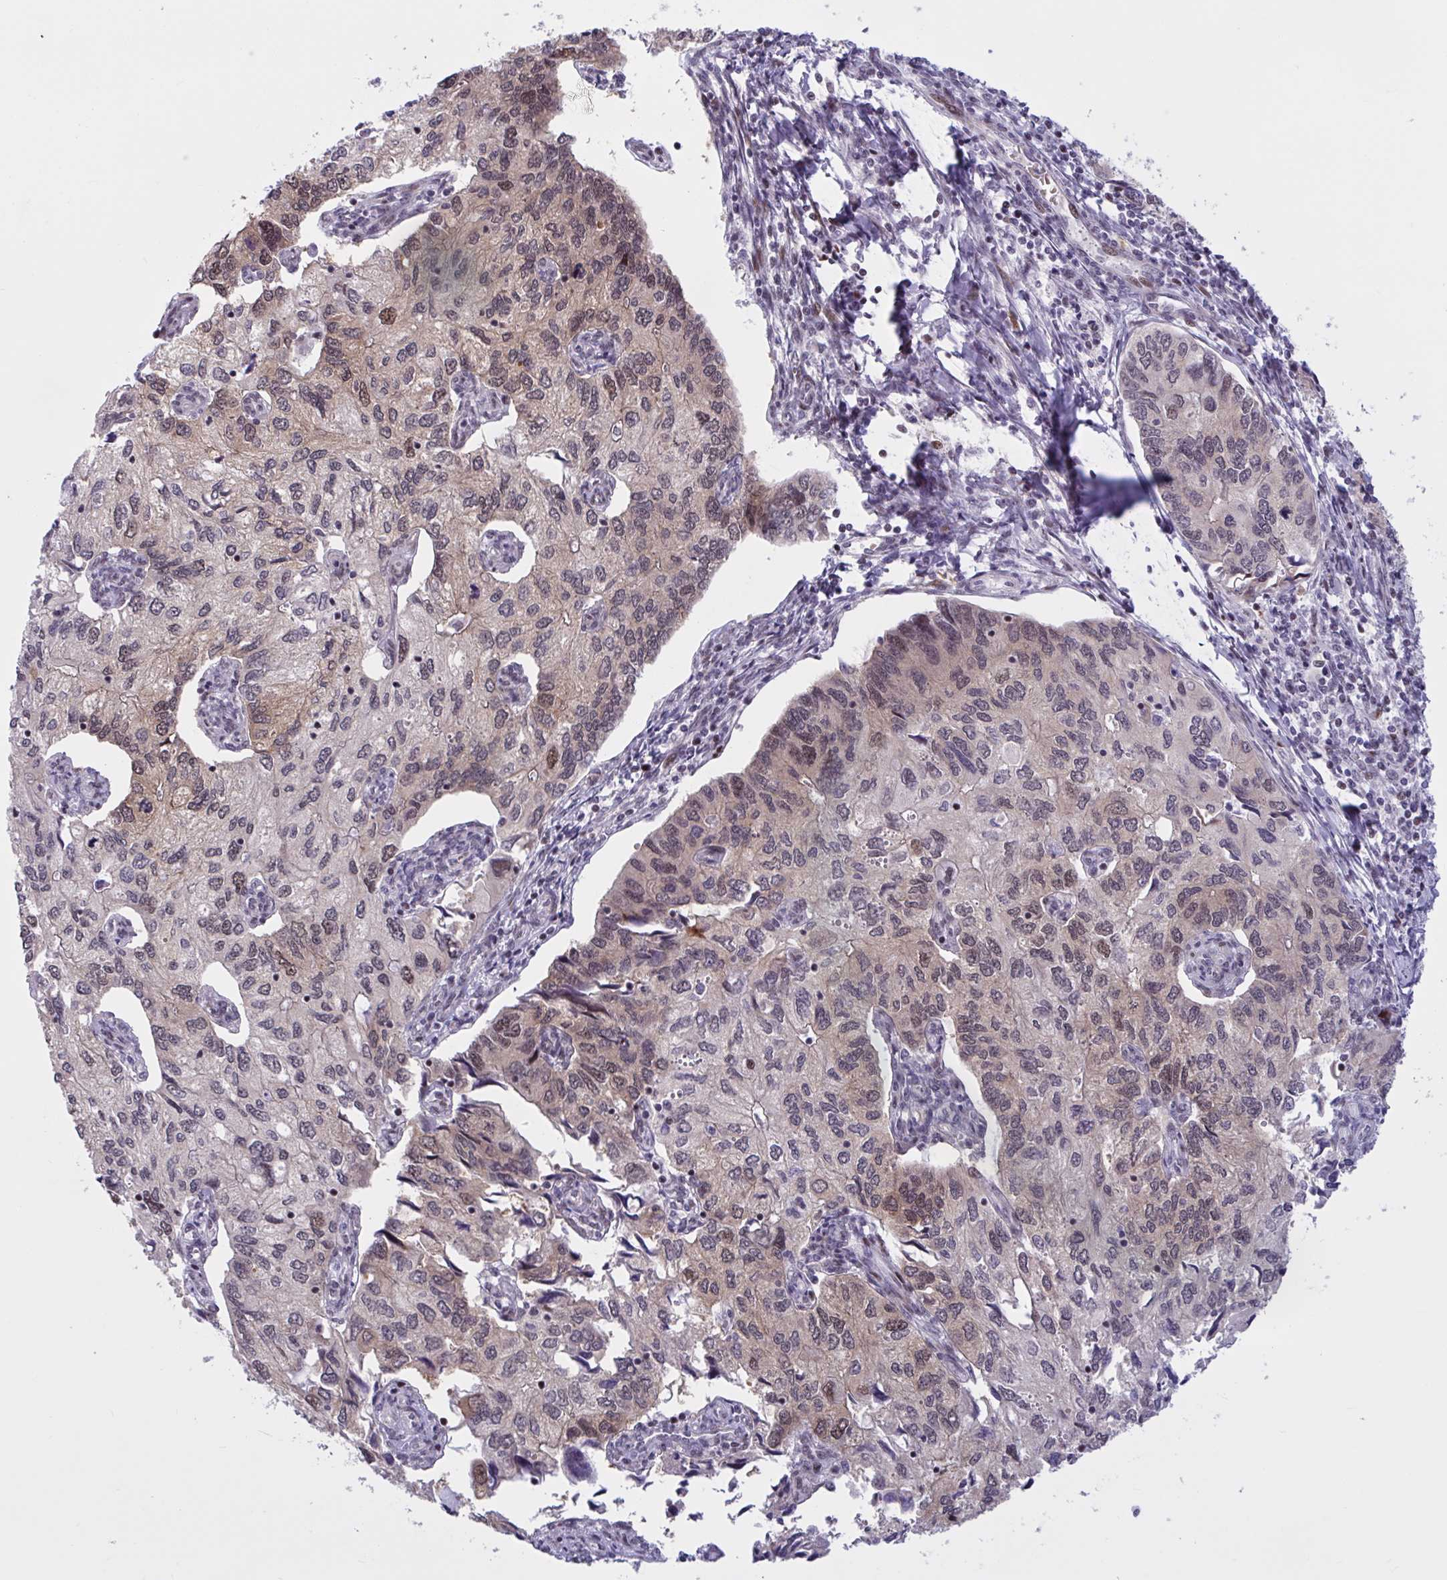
{"staining": {"intensity": "moderate", "quantity": "25%-75%", "location": "nuclear"}, "tissue": "endometrial cancer", "cell_type": "Tumor cells", "image_type": "cancer", "snomed": [{"axis": "morphology", "description": "Carcinoma, NOS"}, {"axis": "topography", "description": "Uterus"}], "caption": "This is a photomicrograph of immunohistochemistry (IHC) staining of carcinoma (endometrial), which shows moderate expression in the nuclear of tumor cells.", "gene": "RBL1", "patient": {"sex": "female", "age": 76}}